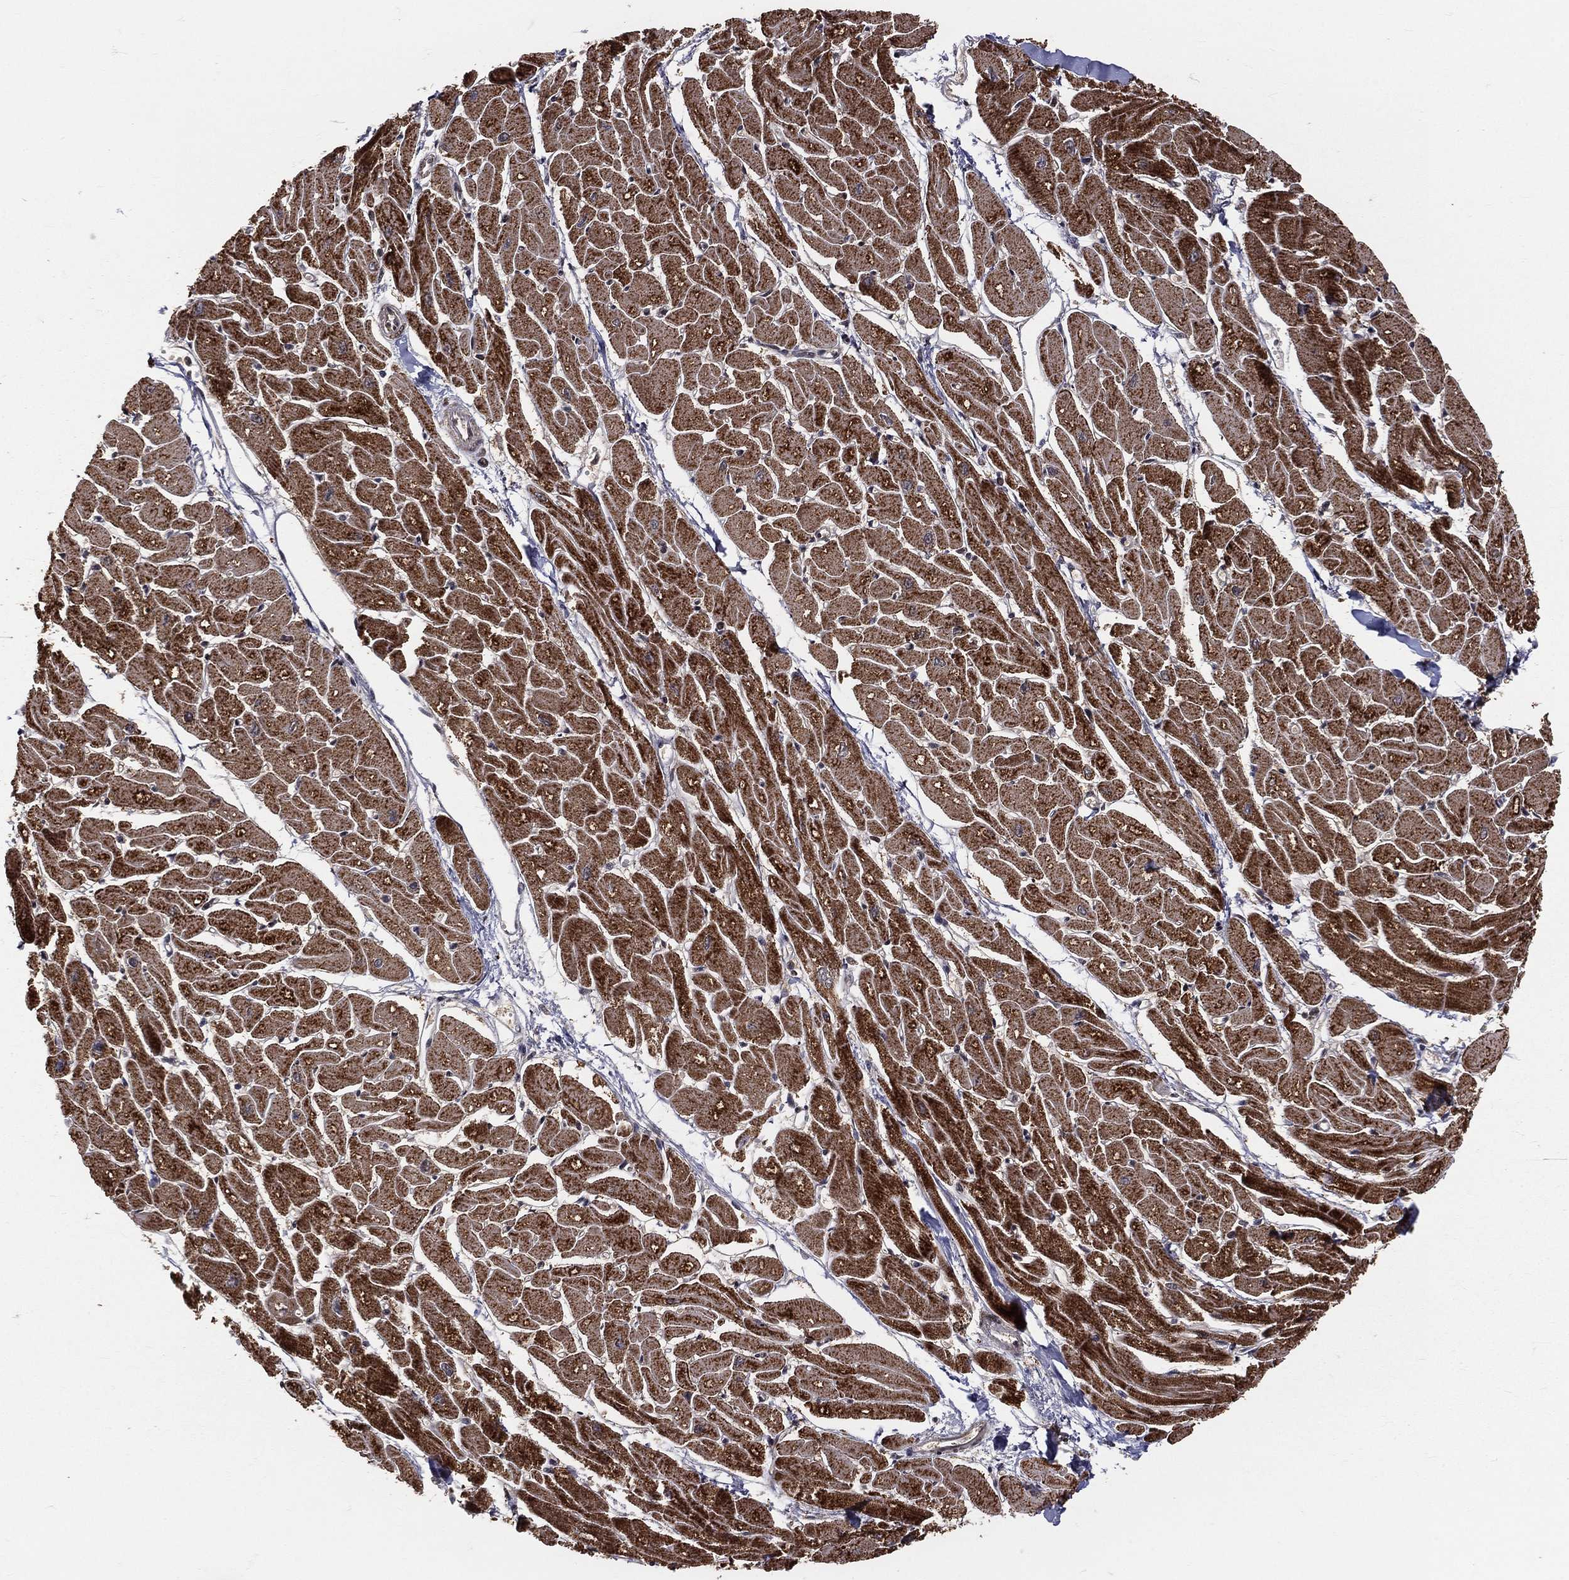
{"staining": {"intensity": "strong", "quantity": ">75%", "location": "cytoplasmic/membranous"}, "tissue": "heart muscle", "cell_type": "Cardiomyocytes", "image_type": "normal", "snomed": [{"axis": "morphology", "description": "Normal tissue, NOS"}, {"axis": "topography", "description": "Heart"}], "caption": "Immunohistochemical staining of unremarkable human heart muscle exhibits high levels of strong cytoplasmic/membranous staining in approximately >75% of cardiomyocytes. Nuclei are stained in blue.", "gene": "MDM2", "patient": {"sex": "male", "age": 57}}